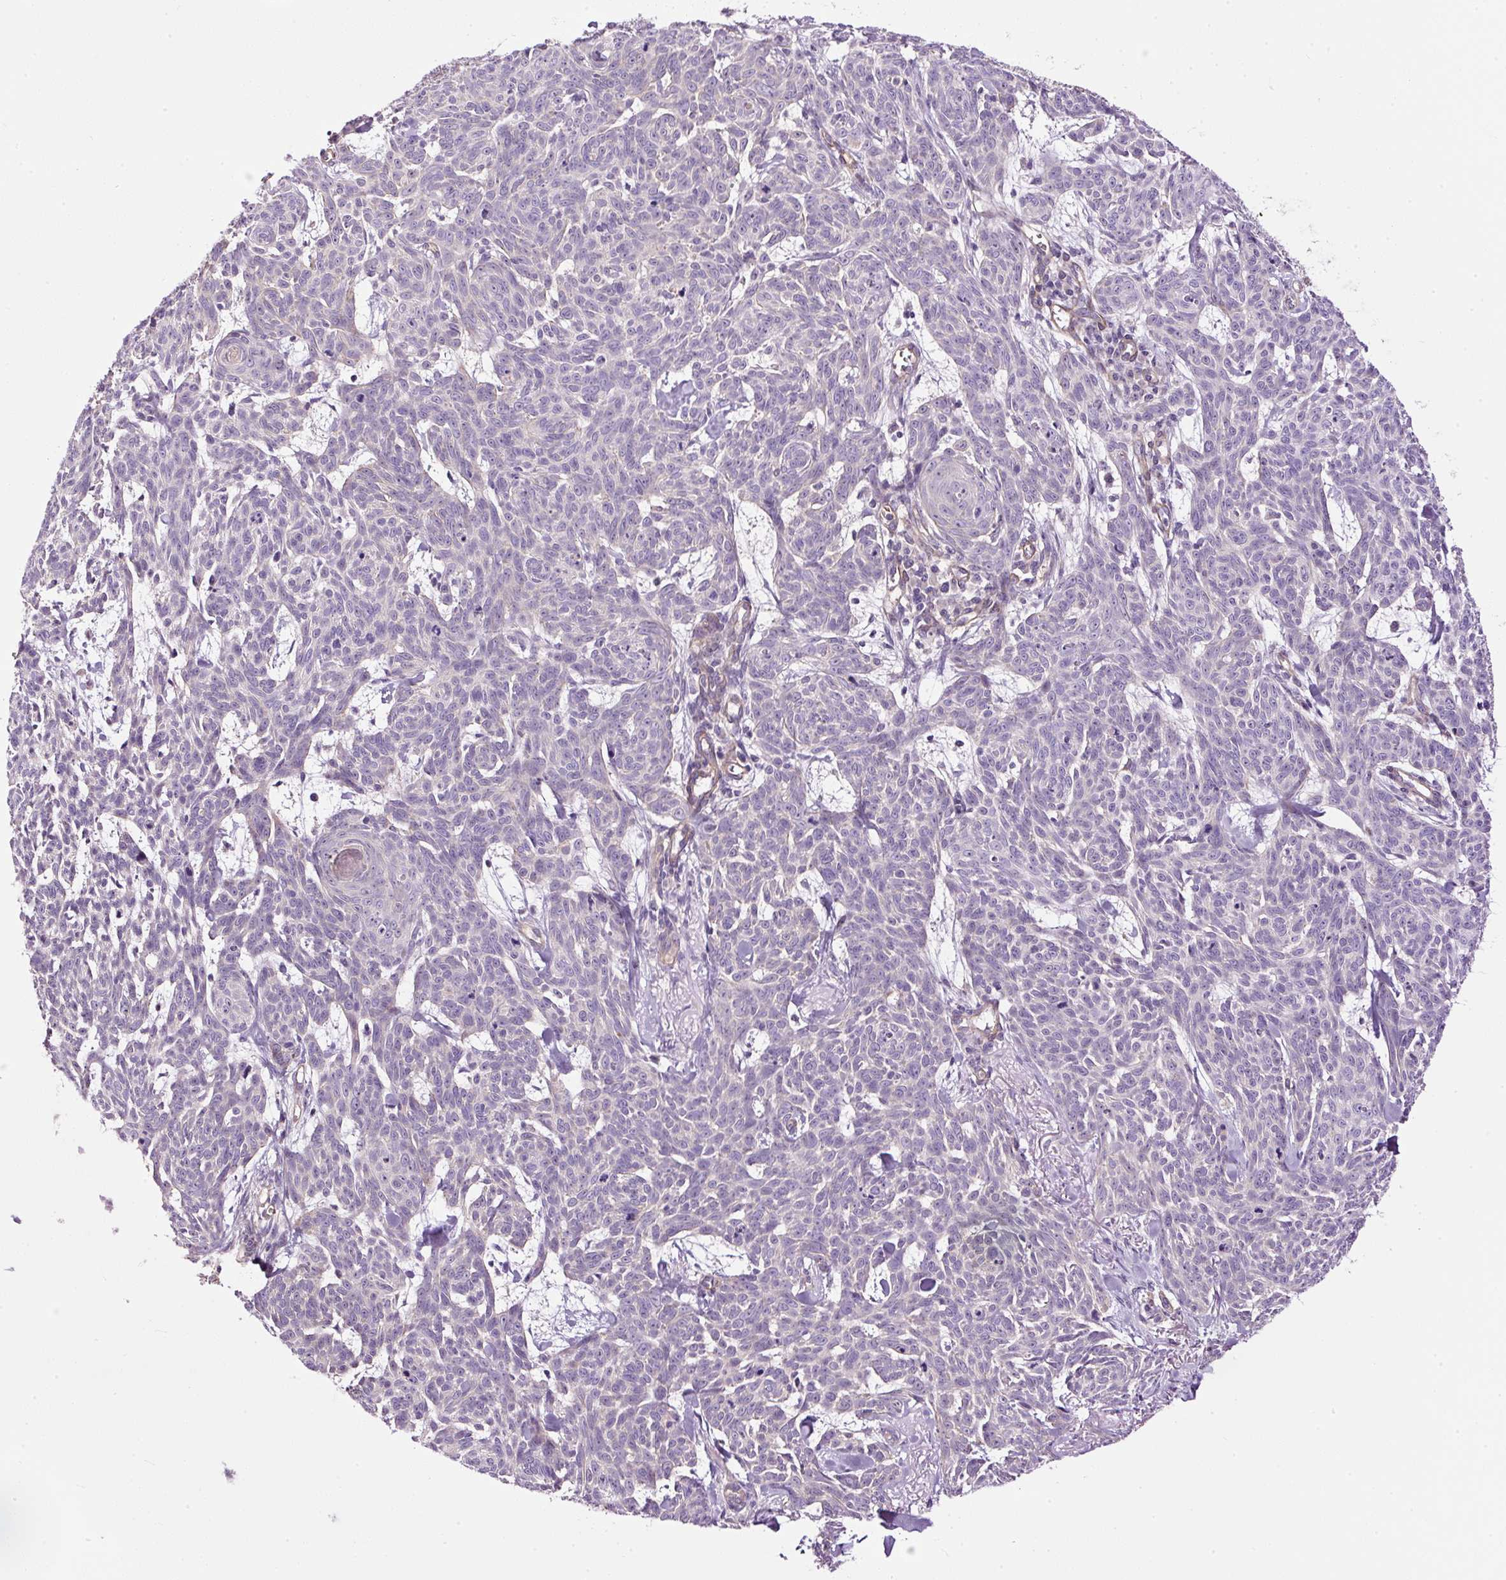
{"staining": {"intensity": "negative", "quantity": "none", "location": "none"}, "tissue": "skin cancer", "cell_type": "Tumor cells", "image_type": "cancer", "snomed": [{"axis": "morphology", "description": "Basal cell carcinoma"}, {"axis": "topography", "description": "Skin"}], "caption": "The immunohistochemistry image has no significant expression in tumor cells of skin basal cell carcinoma tissue. (Brightfield microscopy of DAB IHC at high magnification).", "gene": "USHBP1", "patient": {"sex": "female", "age": 93}}